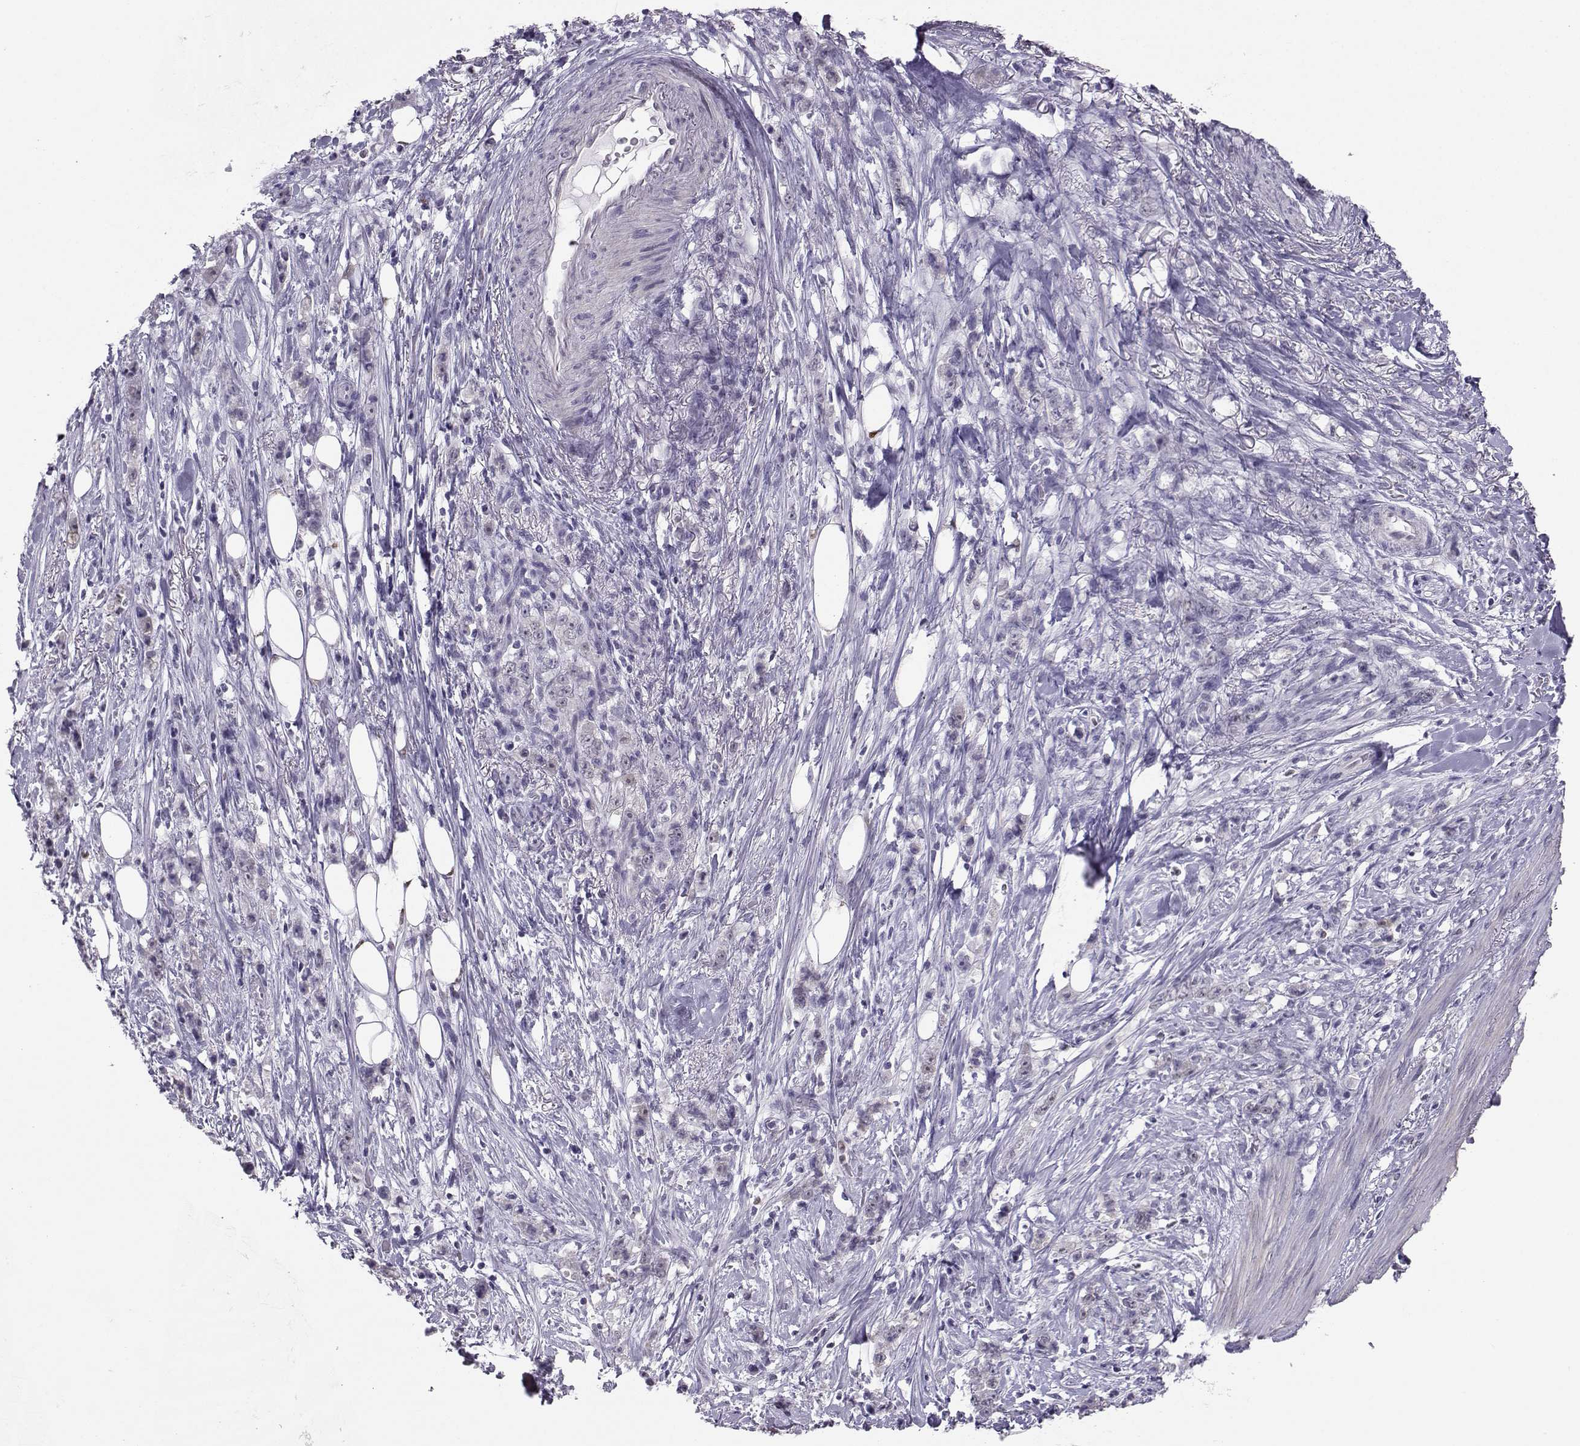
{"staining": {"intensity": "negative", "quantity": "none", "location": "none"}, "tissue": "stomach cancer", "cell_type": "Tumor cells", "image_type": "cancer", "snomed": [{"axis": "morphology", "description": "Adenocarcinoma, NOS"}, {"axis": "topography", "description": "Stomach, lower"}], "caption": "An image of stomach cancer (adenocarcinoma) stained for a protein reveals no brown staining in tumor cells.", "gene": "TEDC2", "patient": {"sex": "male", "age": 88}}